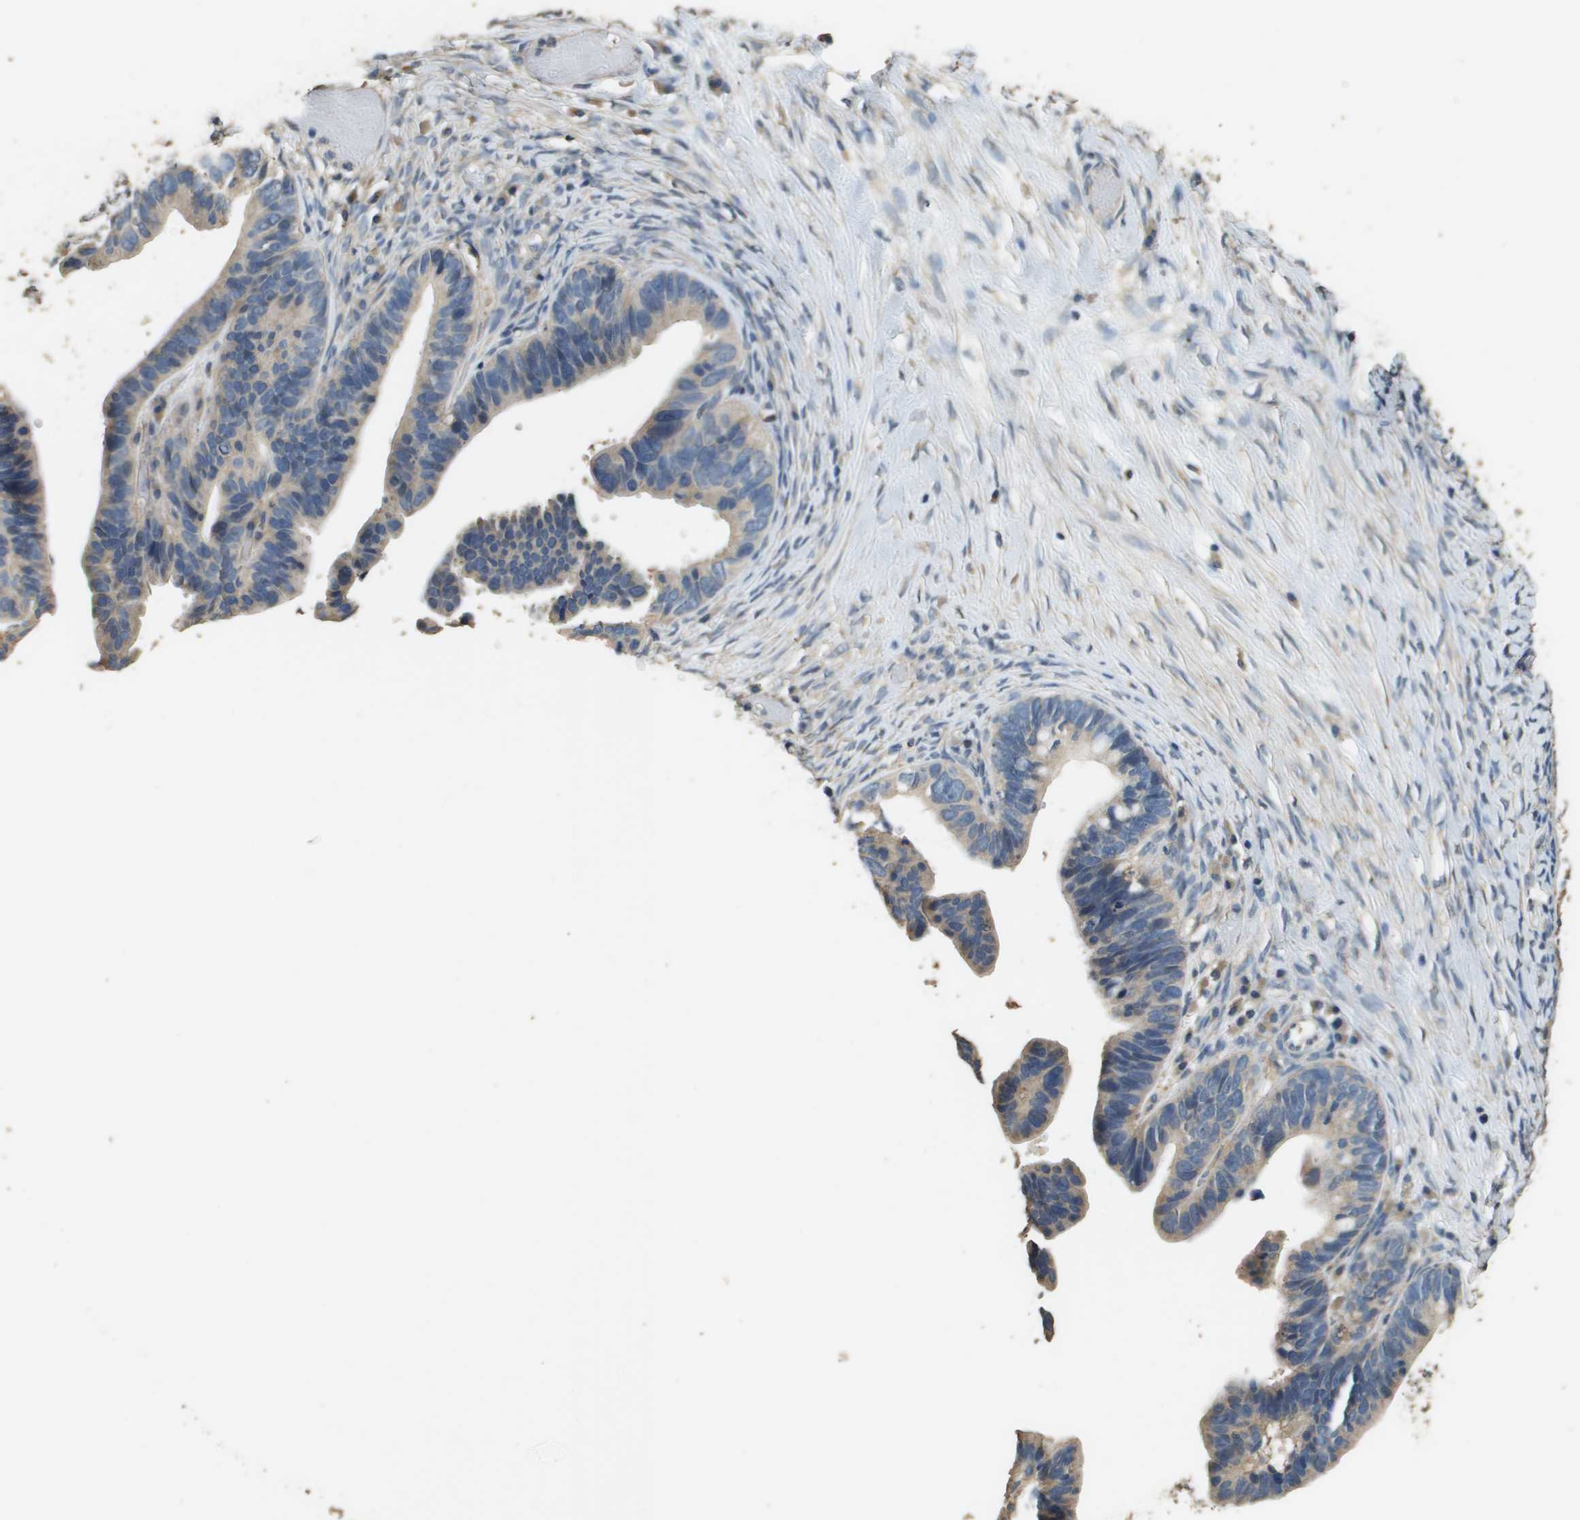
{"staining": {"intensity": "weak", "quantity": "25%-75%", "location": "cytoplasmic/membranous"}, "tissue": "ovarian cancer", "cell_type": "Tumor cells", "image_type": "cancer", "snomed": [{"axis": "morphology", "description": "Cystadenocarcinoma, serous, NOS"}, {"axis": "topography", "description": "Ovary"}], "caption": "Ovarian cancer (serous cystadenocarcinoma) stained with a brown dye shows weak cytoplasmic/membranous positive staining in about 25%-75% of tumor cells.", "gene": "RAB6B", "patient": {"sex": "female", "age": 56}}